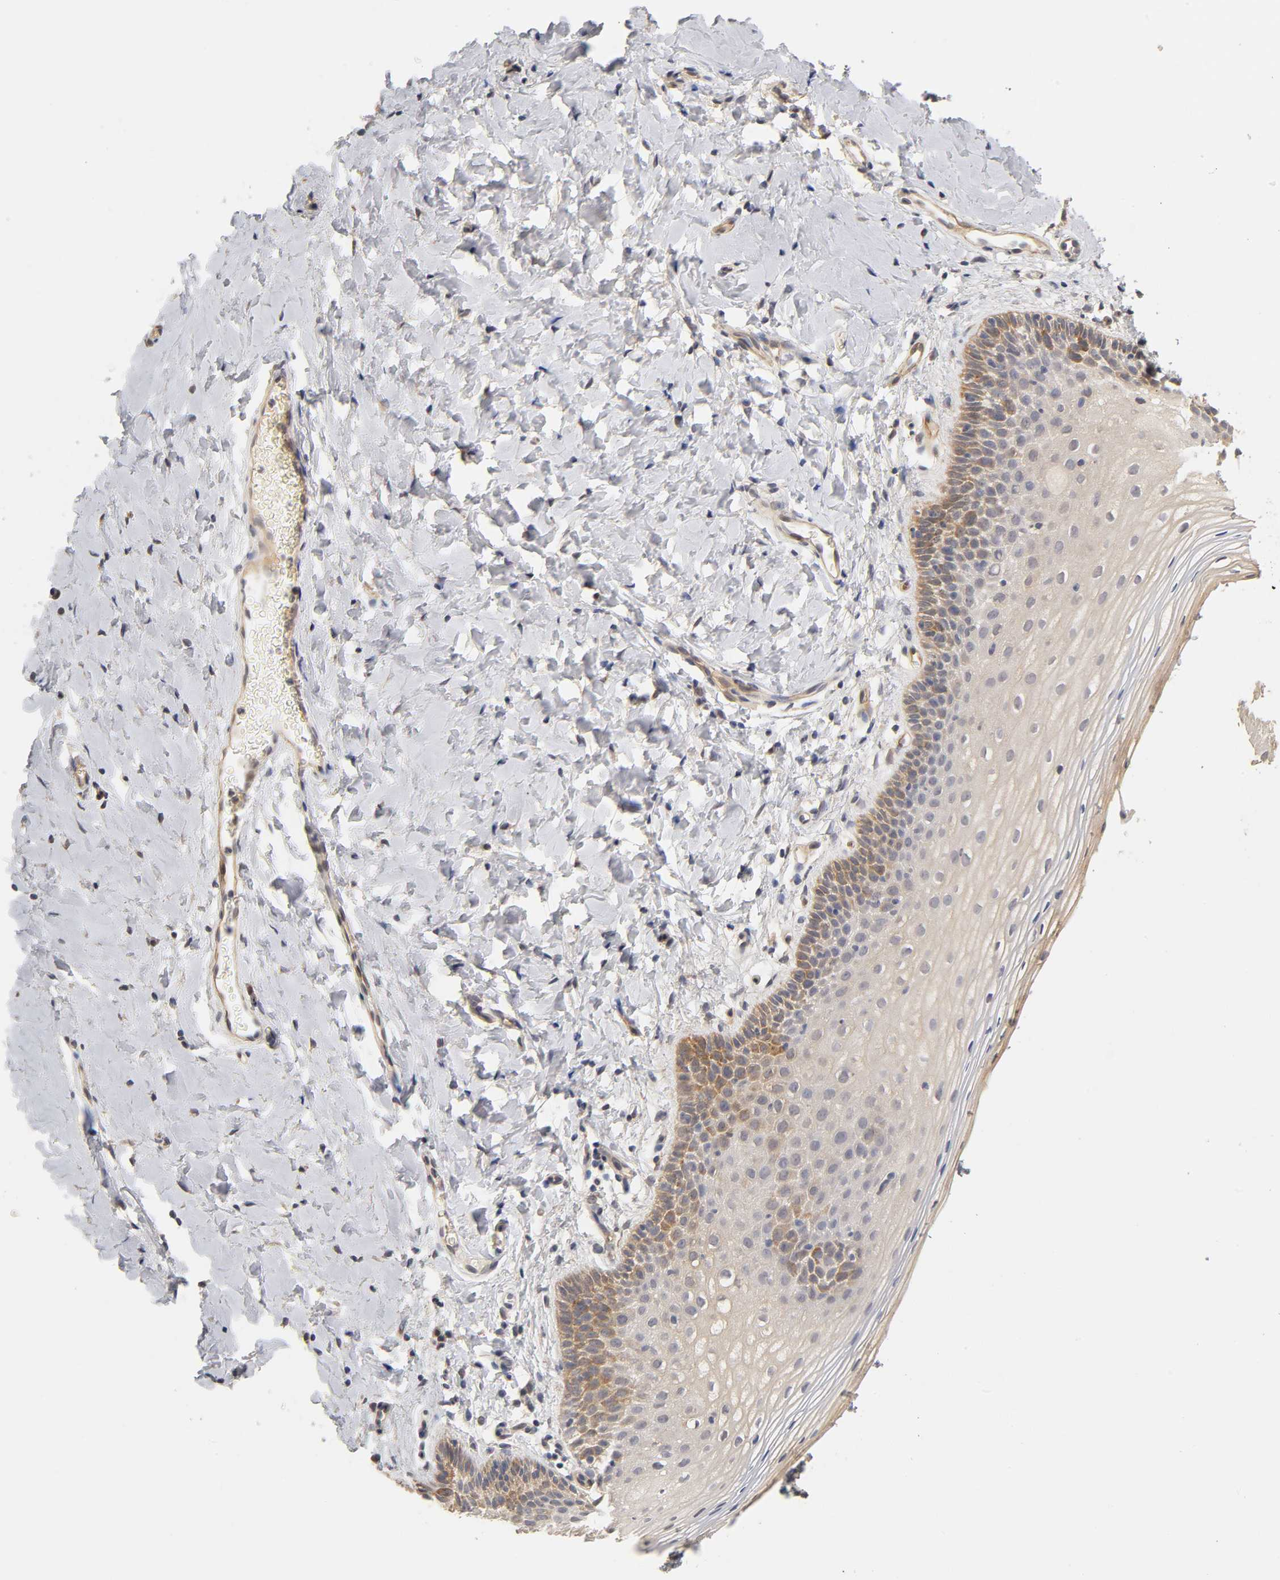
{"staining": {"intensity": "moderate", "quantity": "25%-75%", "location": "cytoplasmic/membranous"}, "tissue": "vagina", "cell_type": "Squamous epithelial cells", "image_type": "normal", "snomed": [{"axis": "morphology", "description": "Normal tissue, NOS"}, {"axis": "topography", "description": "Vagina"}], "caption": "Immunohistochemistry (IHC) histopathology image of normal human vagina stained for a protein (brown), which displays medium levels of moderate cytoplasmic/membranous expression in approximately 25%-75% of squamous epithelial cells.", "gene": "LAMB1", "patient": {"sex": "female", "age": 55}}